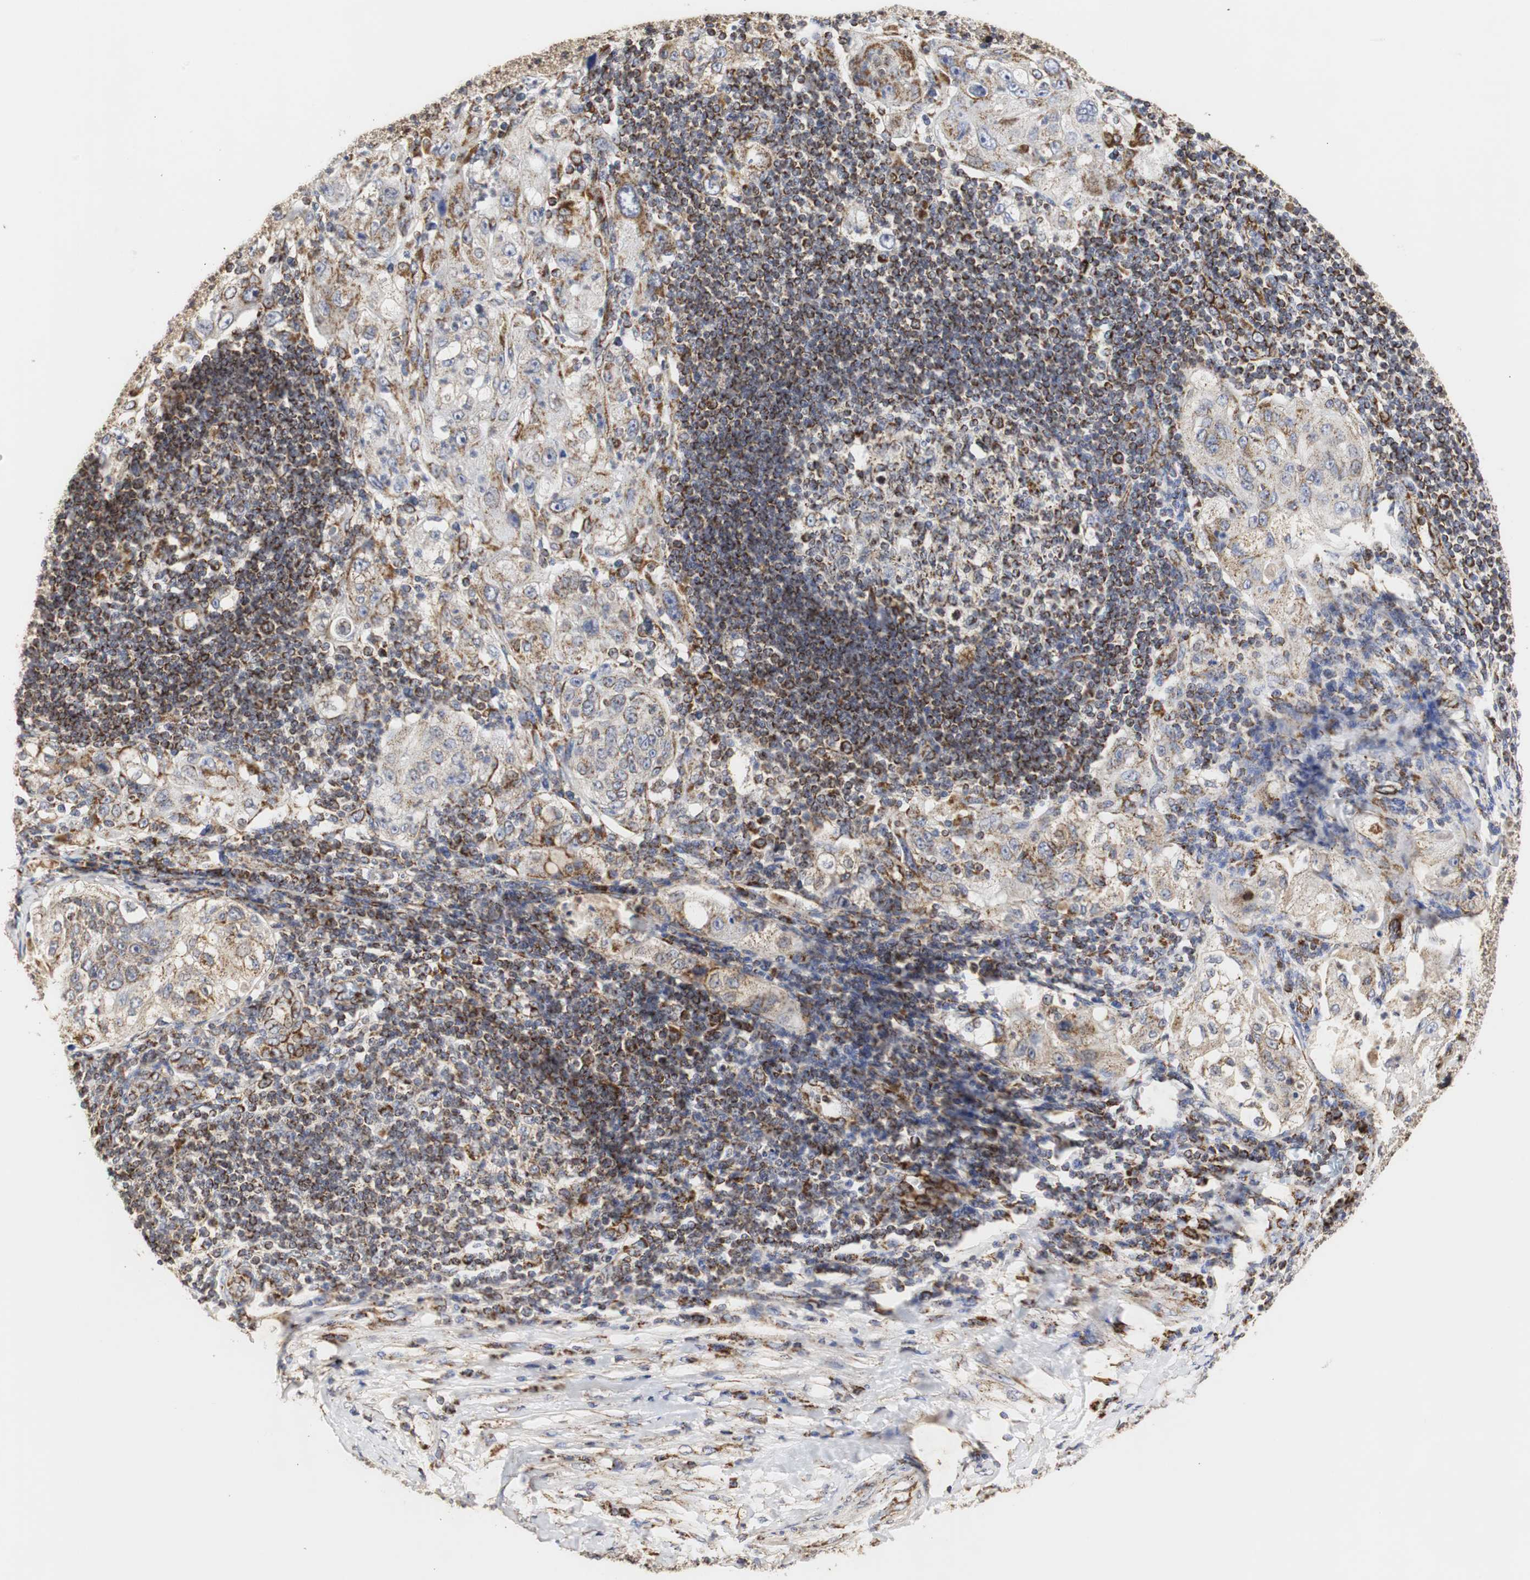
{"staining": {"intensity": "weak", "quantity": ">75%", "location": "cytoplasmic/membranous"}, "tissue": "lung cancer", "cell_type": "Tumor cells", "image_type": "cancer", "snomed": [{"axis": "morphology", "description": "Inflammation, NOS"}, {"axis": "morphology", "description": "Squamous cell carcinoma, NOS"}, {"axis": "topography", "description": "Lymph node"}, {"axis": "topography", "description": "Soft tissue"}, {"axis": "topography", "description": "Lung"}], "caption": "Immunohistochemistry histopathology image of squamous cell carcinoma (lung) stained for a protein (brown), which displays low levels of weak cytoplasmic/membranous staining in about >75% of tumor cells.", "gene": "HSD17B10", "patient": {"sex": "male", "age": 66}}